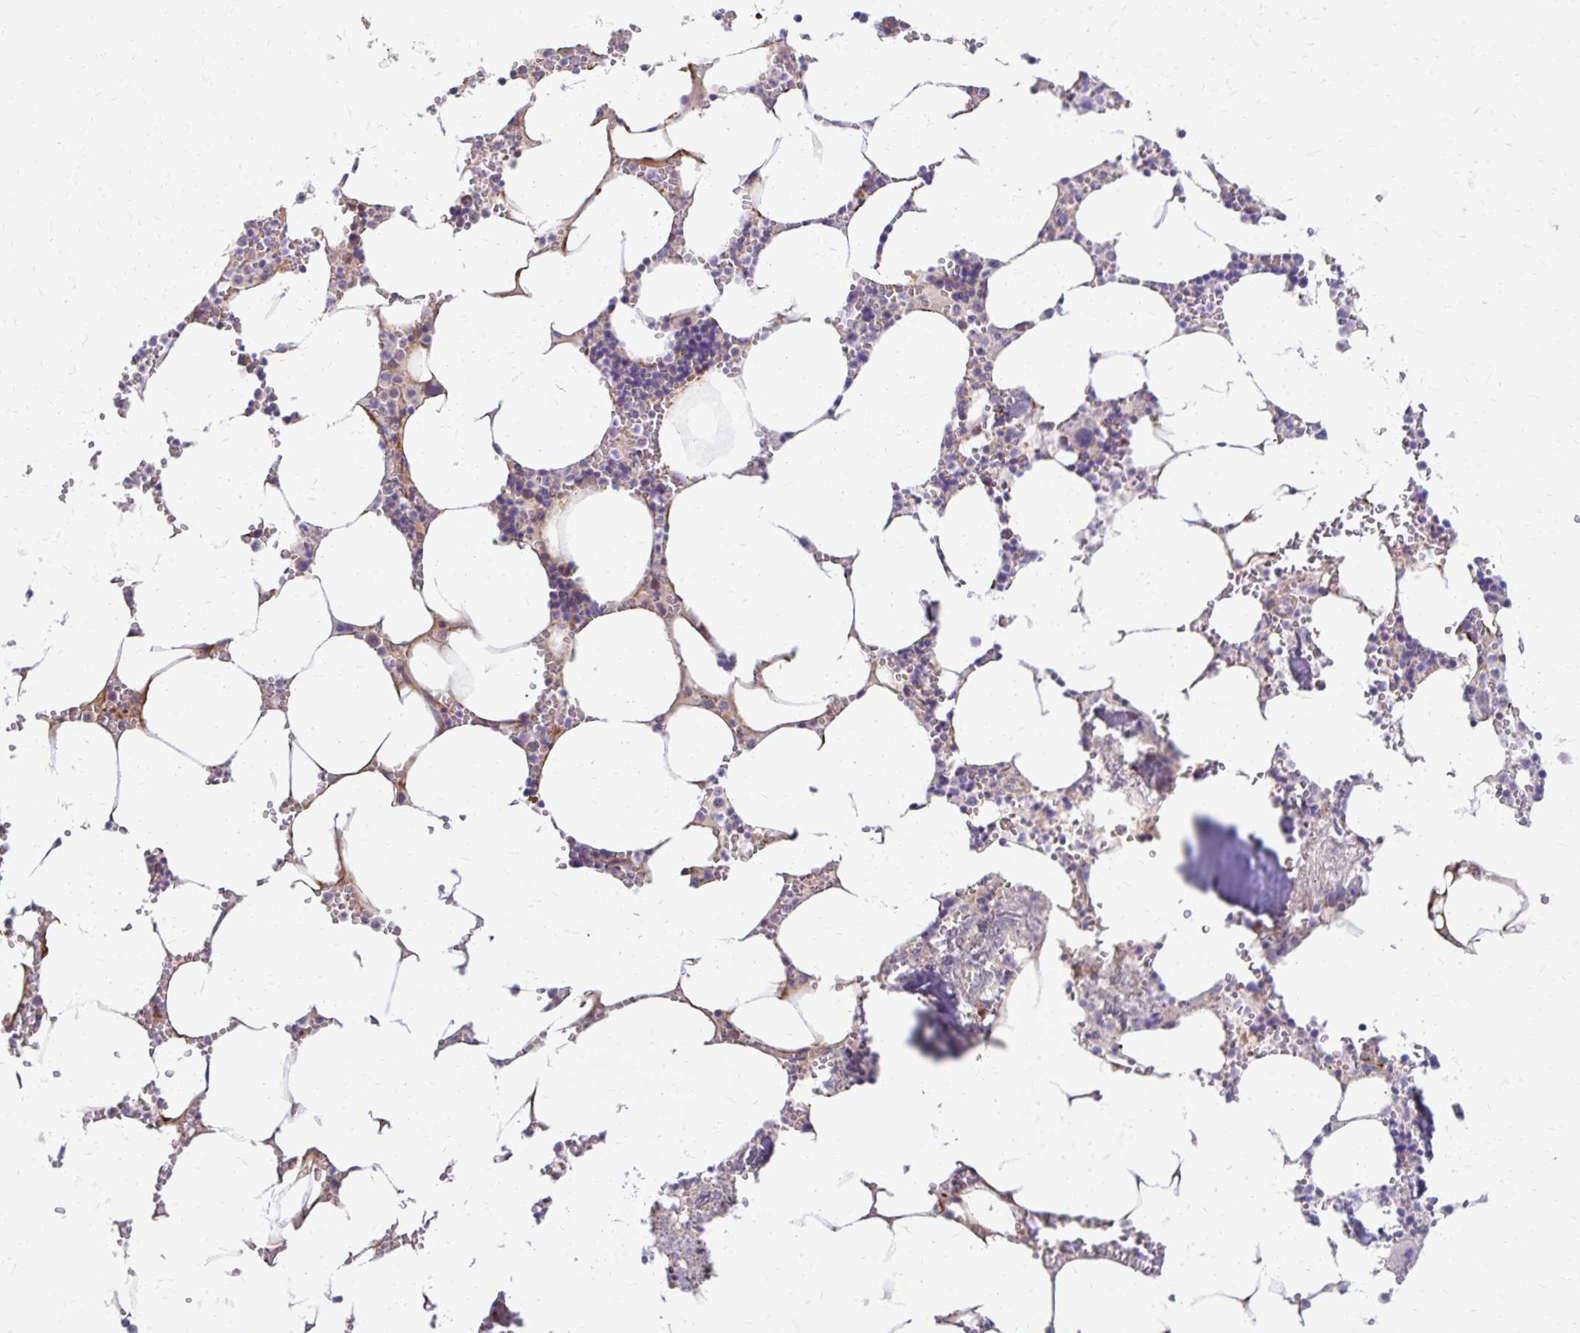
{"staining": {"intensity": "negative", "quantity": "none", "location": "none"}, "tissue": "bone marrow", "cell_type": "Hematopoietic cells", "image_type": "normal", "snomed": [{"axis": "morphology", "description": "Normal tissue, NOS"}, {"axis": "topography", "description": "Bone marrow"}], "caption": "Immunohistochemistry (IHC) of normal bone marrow shows no expression in hematopoietic cells.", "gene": "NECAP1", "patient": {"sex": "male", "age": 54}}